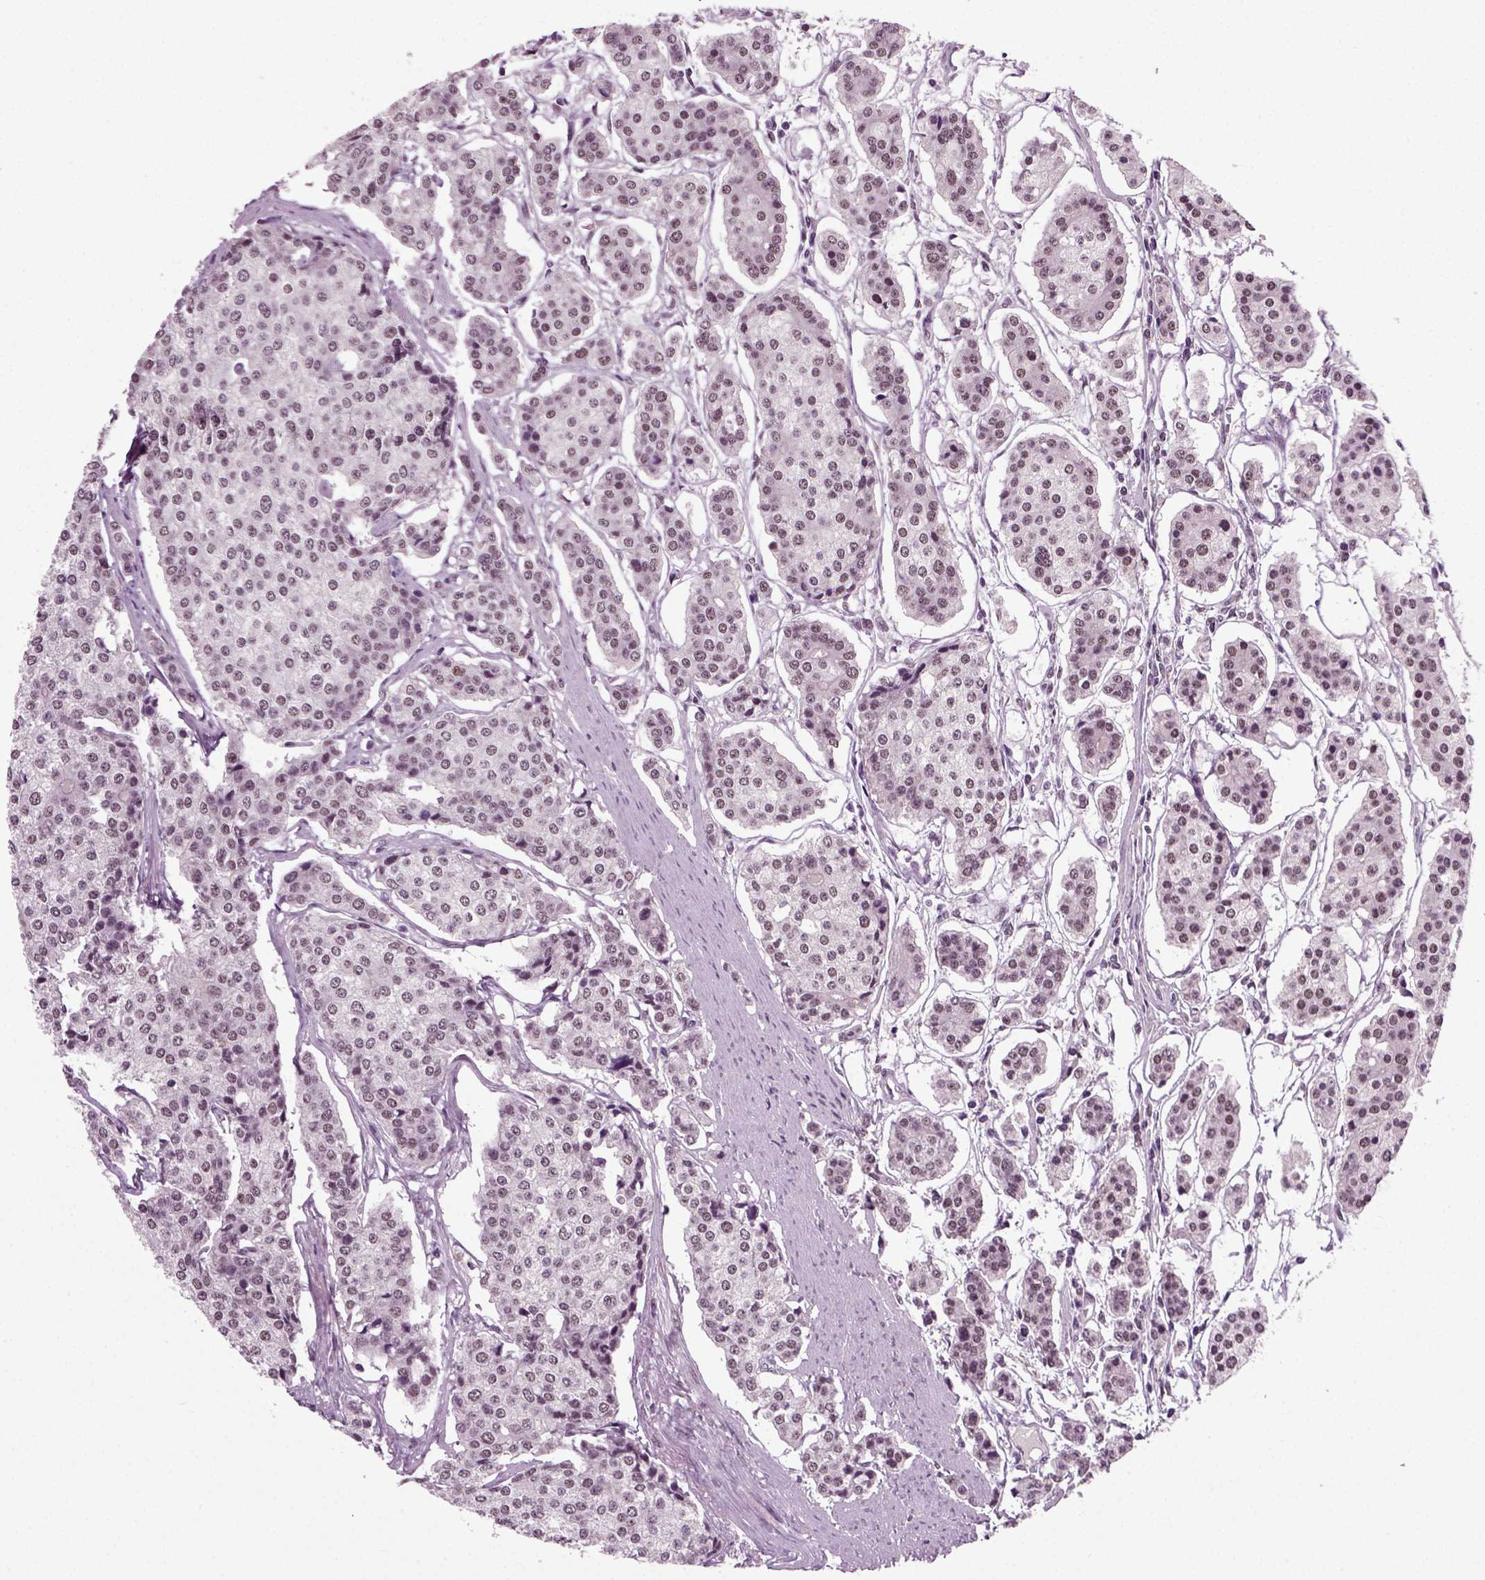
{"staining": {"intensity": "moderate", "quantity": "<25%", "location": "nuclear"}, "tissue": "carcinoid", "cell_type": "Tumor cells", "image_type": "cancer", "snomed": [{"axis": "morphology", "description": "Carcinoid, malignant, NOS"}, {"axis": "topography", "description": "Small intestine"}], "caption": "Immunohistochemistry image of human carcinoid (malignant) stained for a protein (brown), which demonstrates low levels of moderate nuclear staining in approximately <25% of tumor cells.", "gene": "RCOR3", "patient": {"sex": "female", "age": 65}}